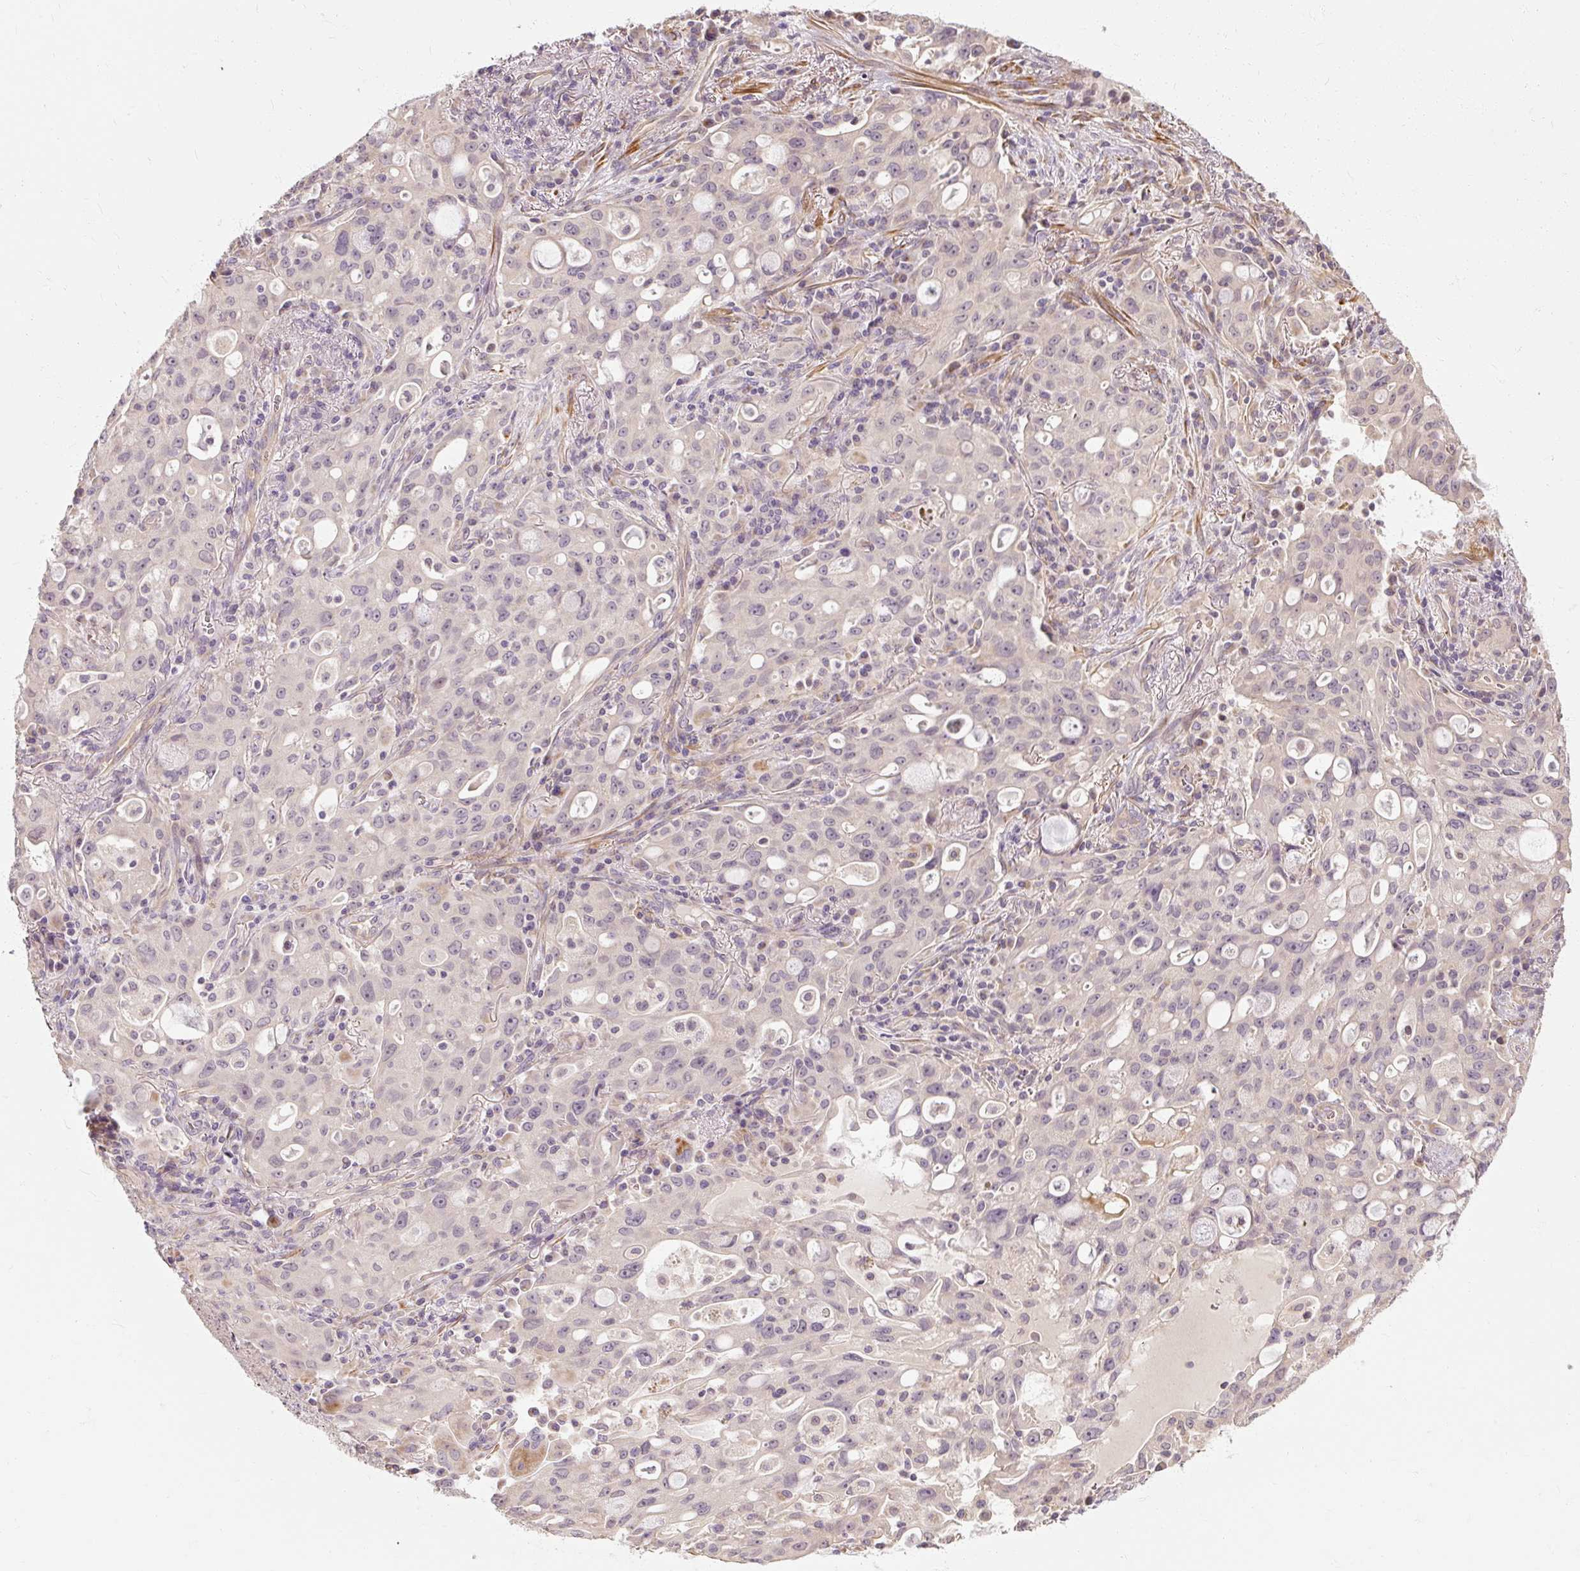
{"staining": {"intensity": "negative", "quantity": "none", "location": "none"}, "tissue": "lung cancer", "cell_type": "Tumor cells", "image_type": "cancer", "snomed": [{"axis": "morphology", "description": "Adenocarcinoma, NOS"}, {"axis": "topography", "description": "Lung"}], "caption": "Tumor cells are negative for brown protein staining in lung adenocarcinoma.", "gene": "RB1CC1", "patient": {"sex": "female", "age": 44}}